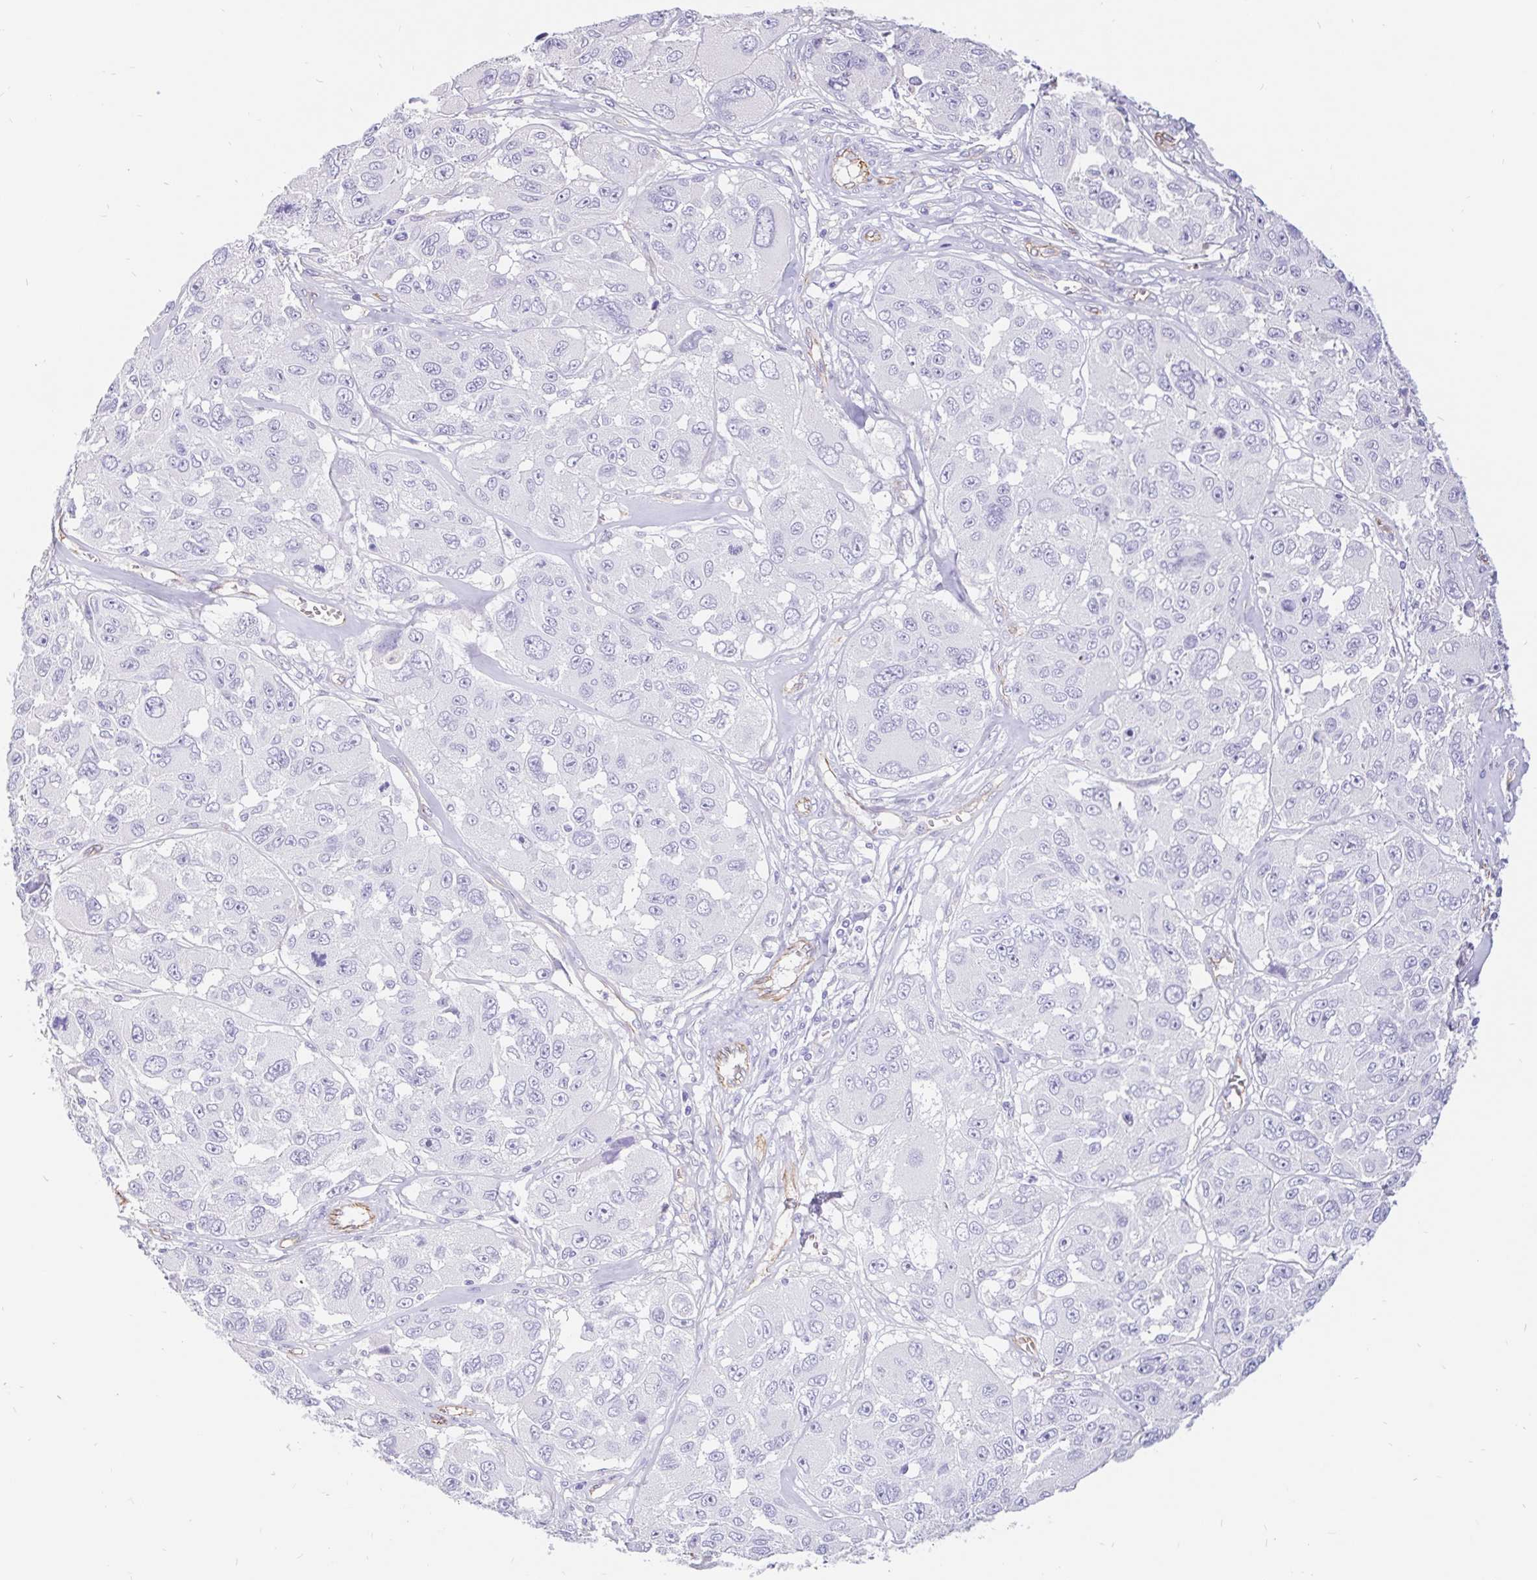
{"staining": {"intensity": "negative", "quantity": "none", "location": "none"}, "tissue": "melanoma", "cell_type": "Tumor cells", "image_type": "cancer", "snomed": [{"axis": "morphology", "description": "Malignant melanoma, NOS"}, {"axis": "topography", "description": "Skin"}], "caption": "A micrograph of malignant melanoma stained for a protein demonstrates no brown staining in tumor cells. (Stains: DAB immunohistochemistry with hematoxylin counter stain, Microscopy: brightfield microscopy at high magnification).", "gene": "LIMCH1", "patient": {"sex": "female", "age": 66}}